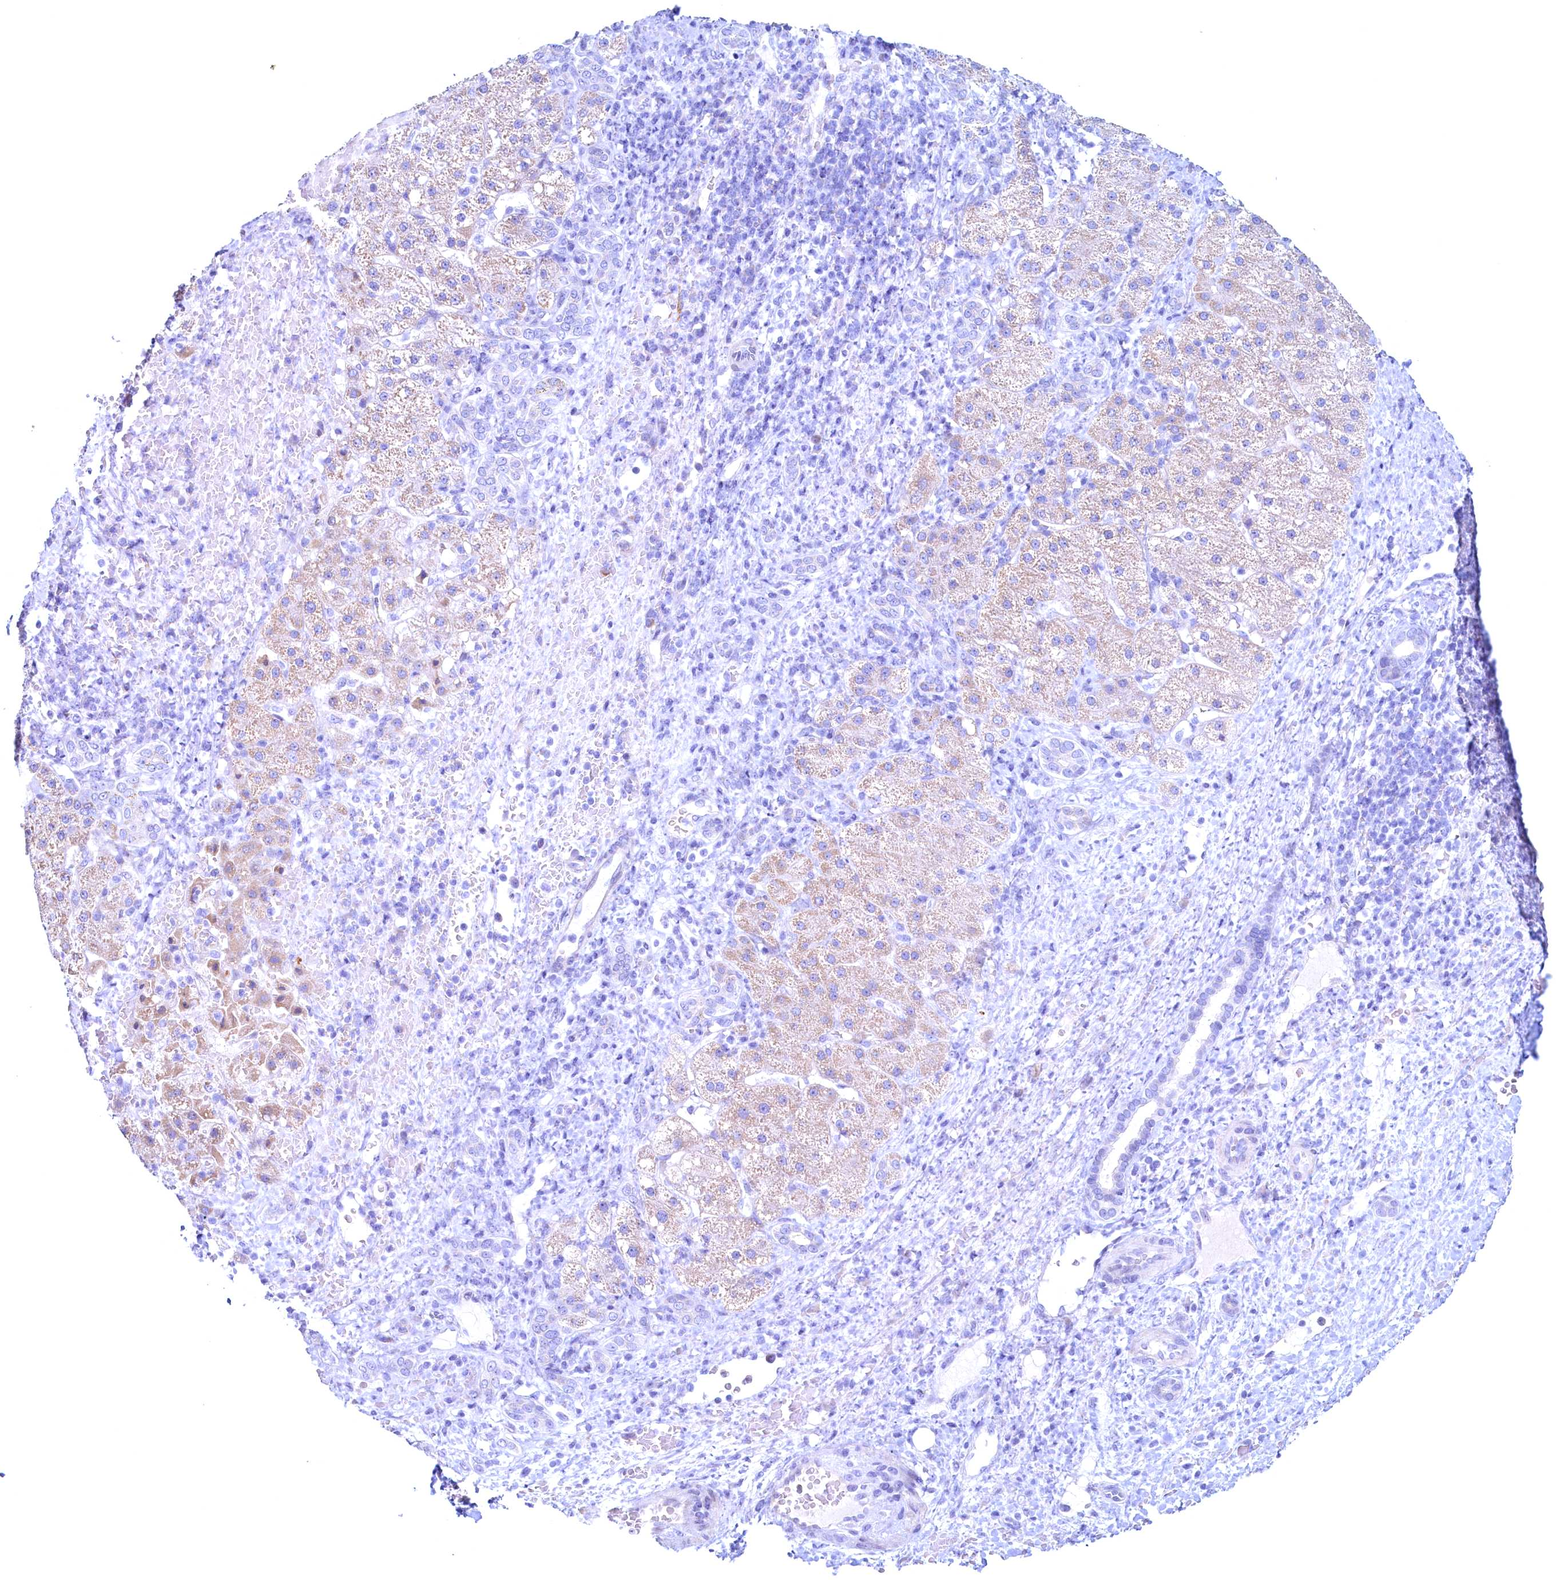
{"staining": {"intensity": "weak", "quantity": "25%-75%", "location": "cytoplasmic/membranous"}, "tissue": "liver cancer", "cell_type": "Tumor cells", "image_type": "cancer", "snomed": [{"axis": "morphology", "description": "Normal tissue, NOS"}, {"axis": "morphology", "description": "Carcinoma, Hepatocellular, NOS"}, {"axis": "topography", "description": "Liver"}], "caption": "Weak cytoplasmic/membranous positivity is identified in about 25%-75% of tumor cells in hepatocellular carcinoma (liver).", "gene": "MAP1LC3A", "patient": {"sex": "male", "age": 57}}